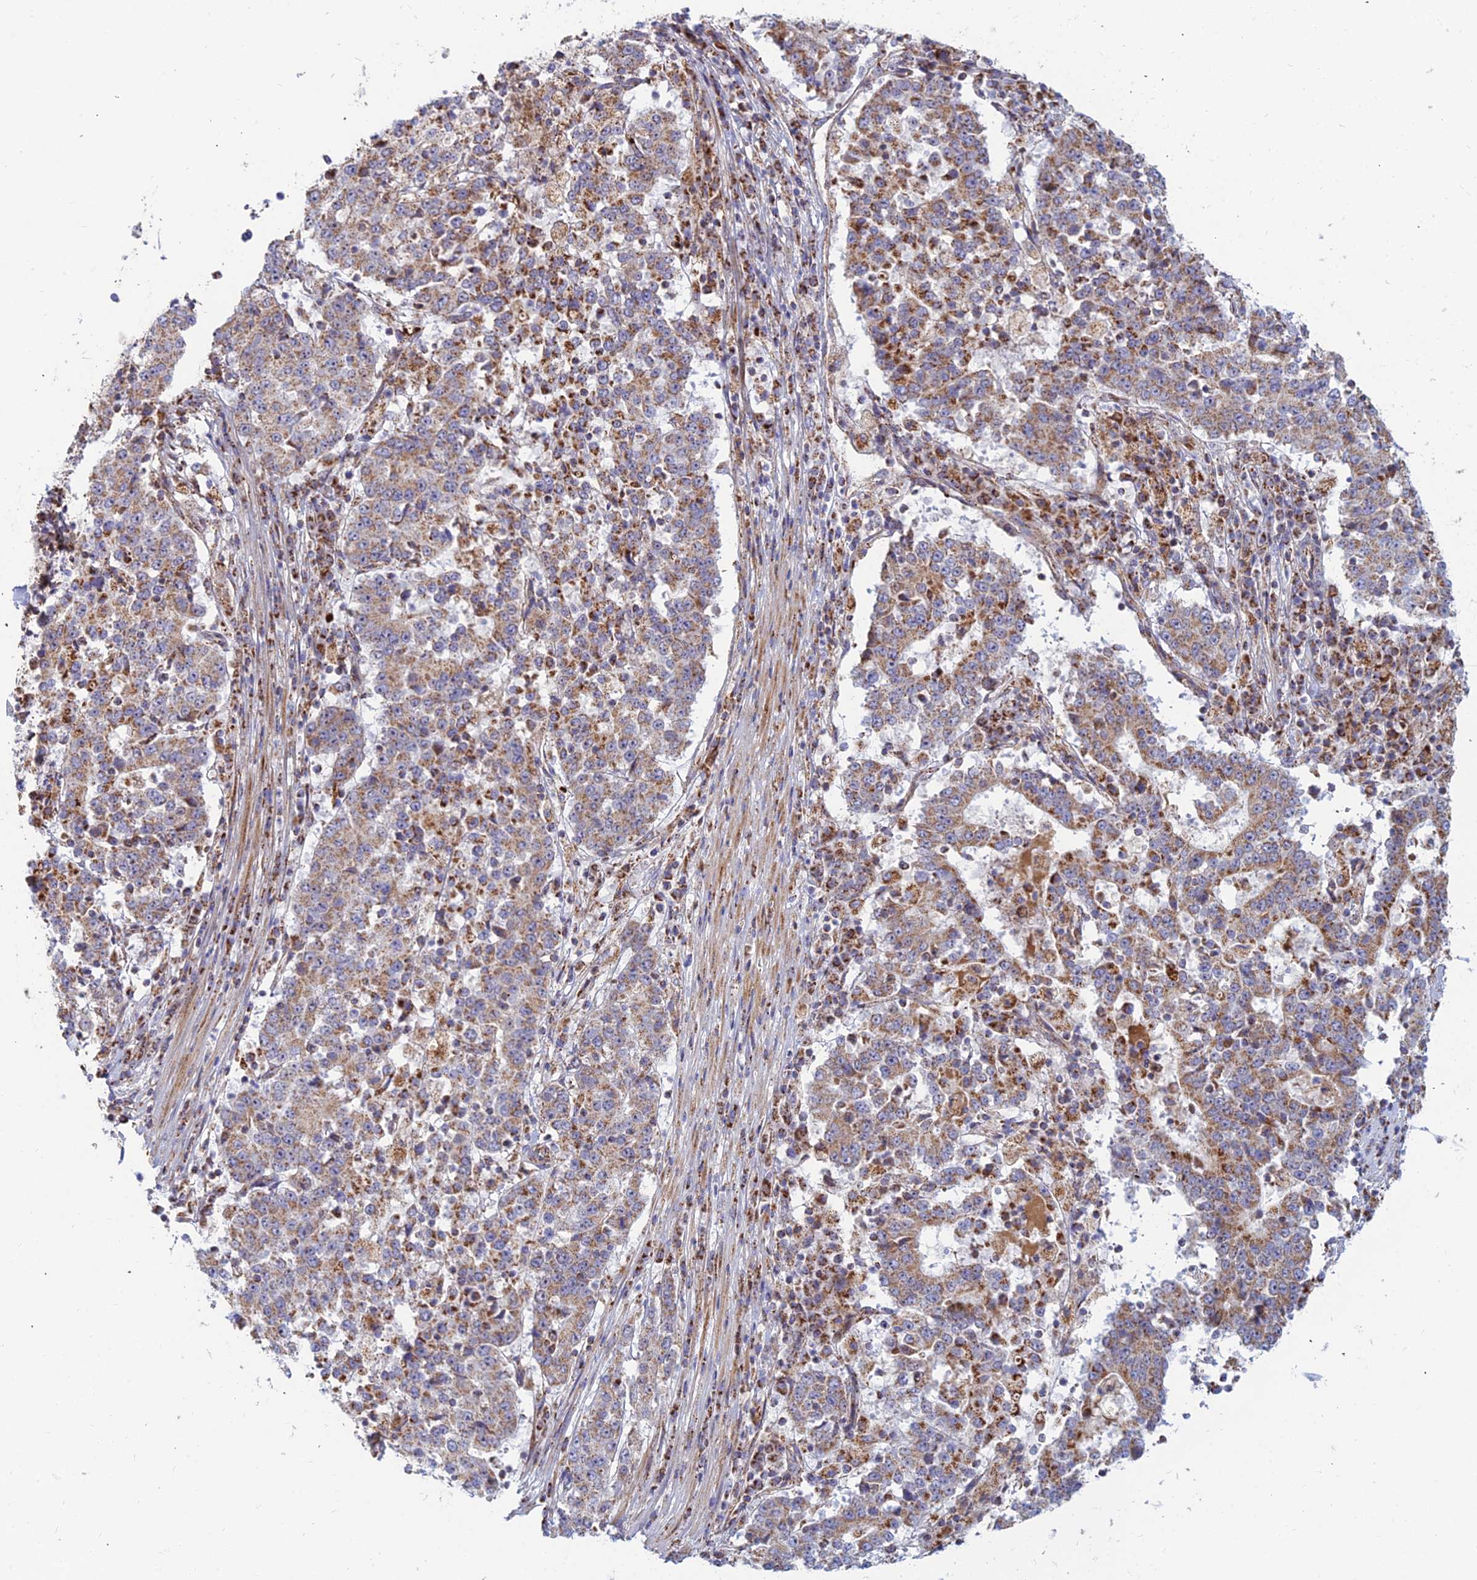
{"staining": {"intensity": "moderate", "quantity": ">75%", "location": "cytoplasmic/membranous"}, "tissue": "stomach cancer", "cell_type": "Tumor cells", "image_type": "cancer", "snomed": [{"axis": "morphology", "description": "Adenocarcinoma, NOS"}, {"axis": "topography", "description": "Stomach"}], "caption": "A brown stain highlights moderate cytoplasmic/membranous expression of a protein in human adenocarcinoma (stomach) tumor cells. Nuclei are stained in blue.", "gene": "SLC35F4", "patient": {"sex": "male", "age": 59}}